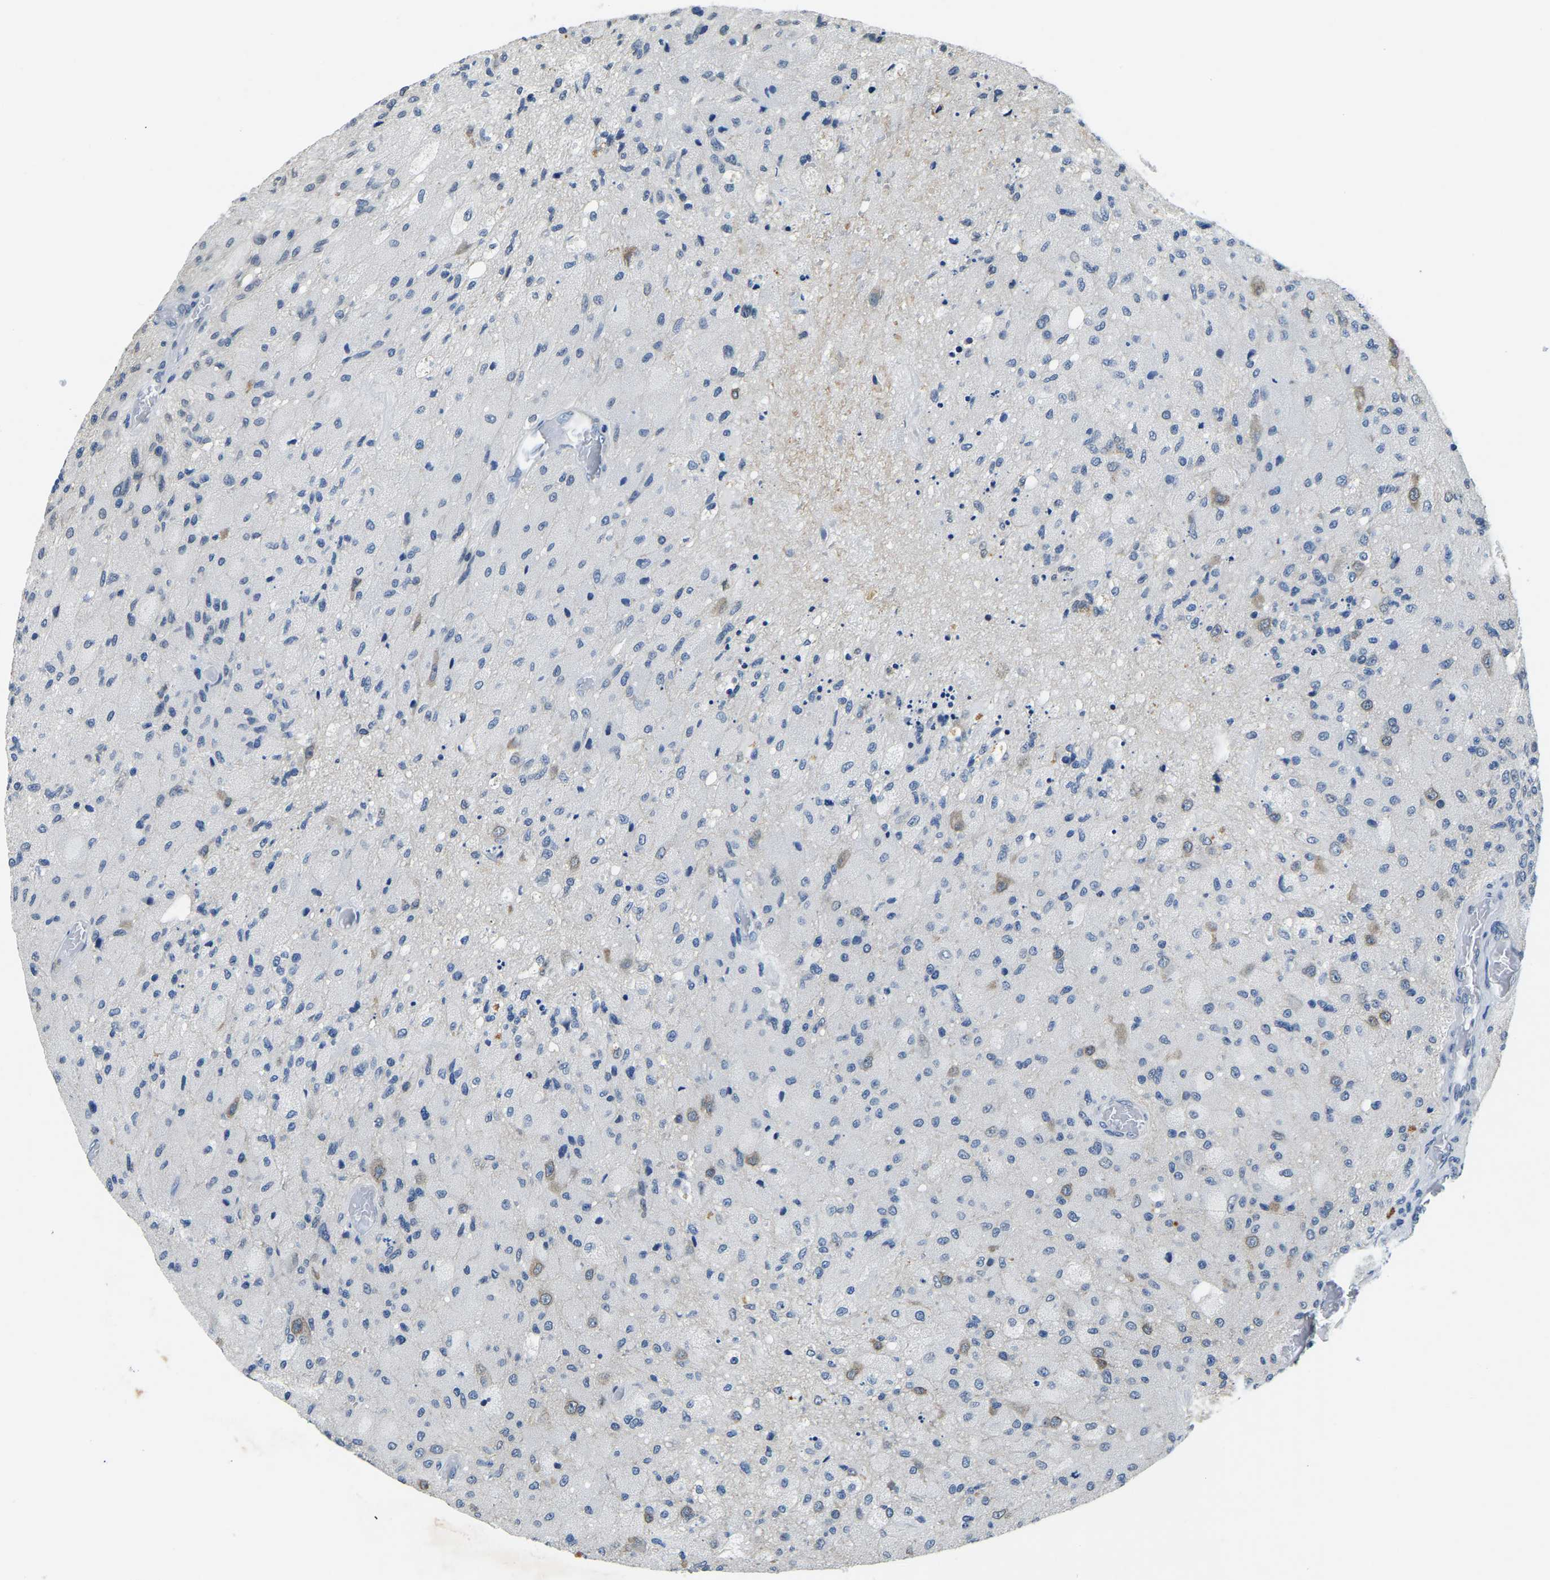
{"staining": {"intensity": "moderate", "quantity": "<25%", "location": "cytoplasmic/membranous,nuclear"}, "tissue": "glioma", "cell_type": "Tumor cells", "image_type": "cancer", "snomed": [{"axis": "morphology", "description": "Normal tissue, NOS"}, {"axis": "morphology", "description": "Glioma, malignant, High grade"}, {"axis": "topography", "description": "Cerebral cortex"}], "caption": "DAB immunohistochemical staining of human glioma exhibits moderate cytoplasmic/membranous and nuclear protein expression in approximately <25% of tumor cells. (DAB (3,3'-diaminobenzidine) IHC, brown staining for protein, blue staining for nuclei).", "gene": "RANBP2", "patient": {"sex": "male", "age": 77}}